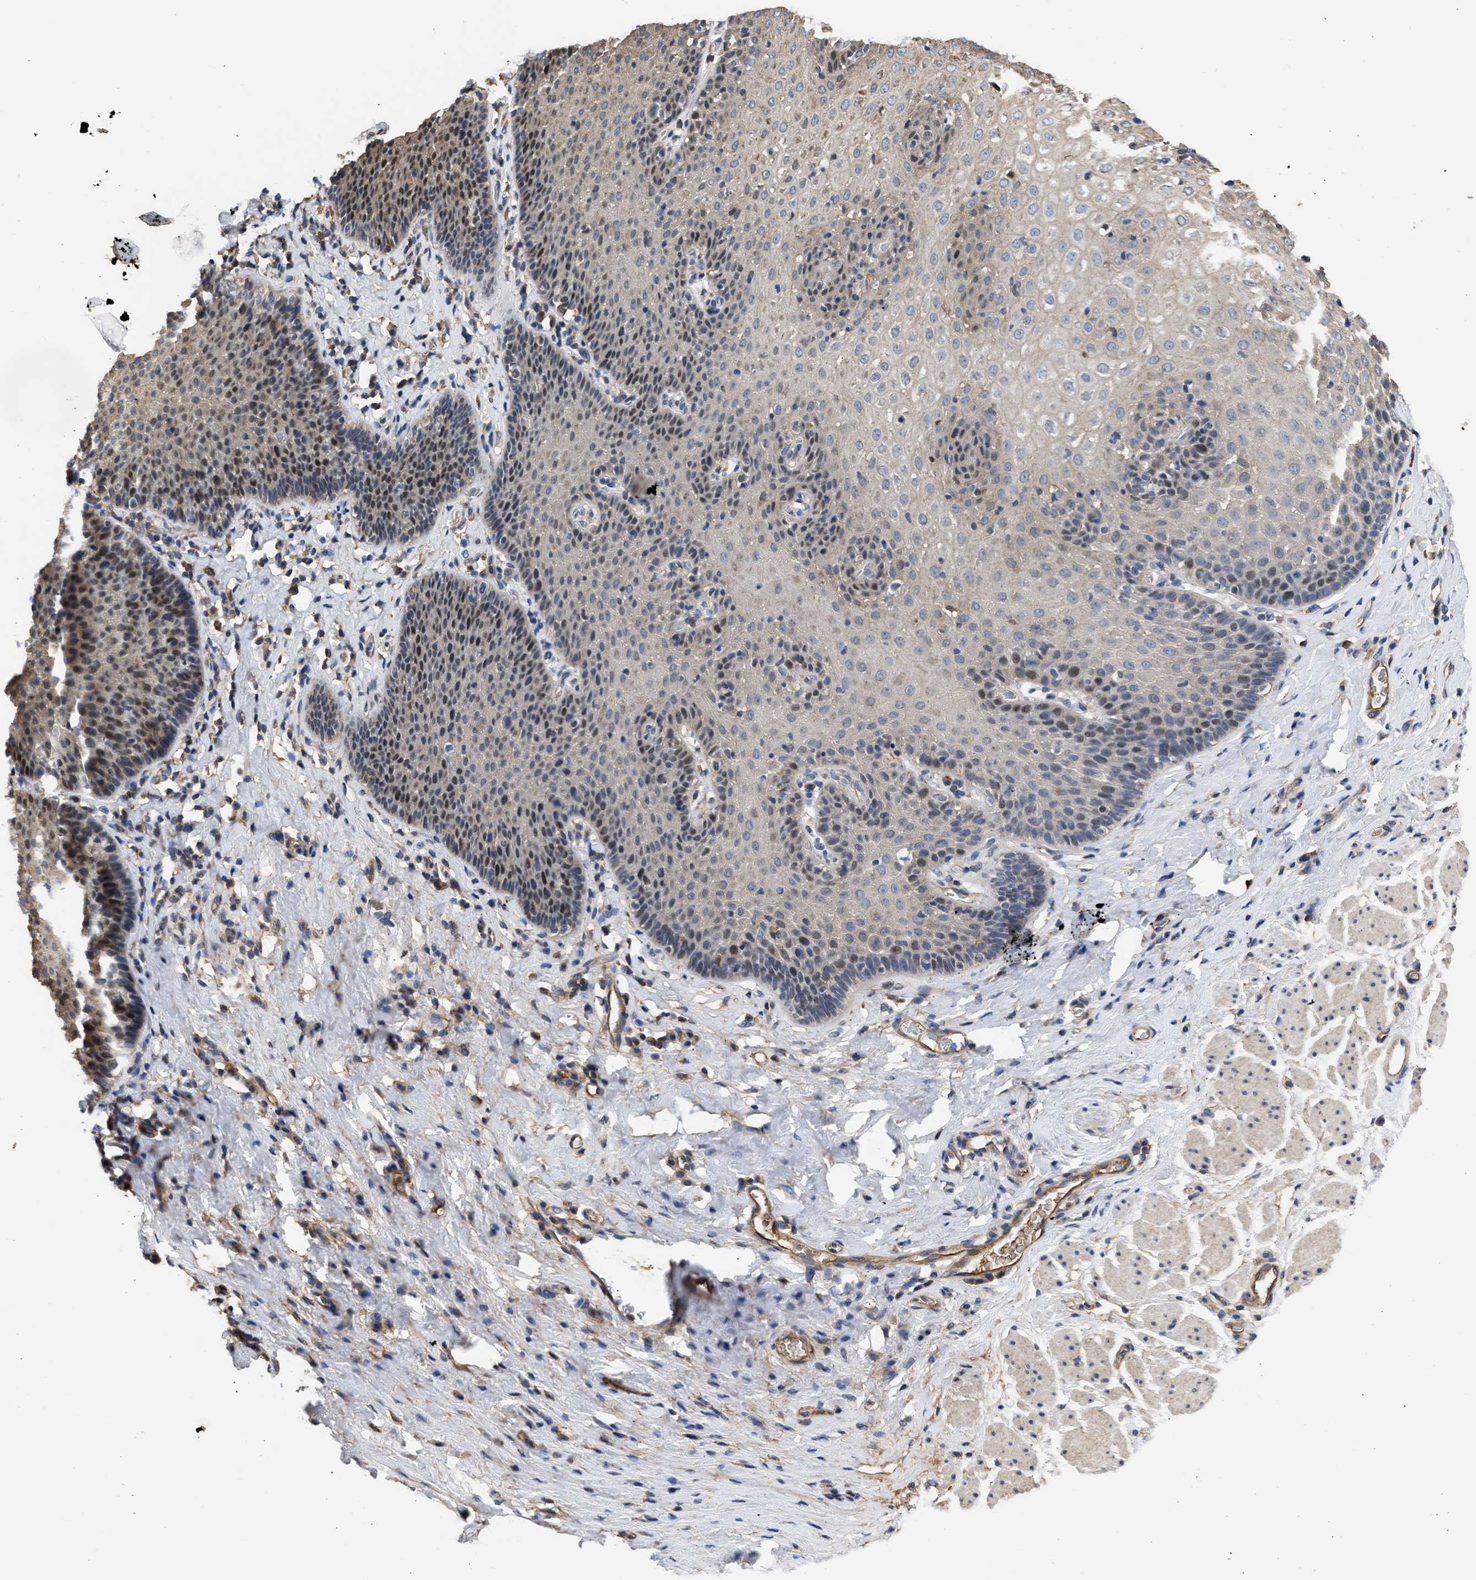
{"staining": {"intensity": "moderate", "quantity": "25%-75%", "location": "cytoplasmic/membranous,nuclear"}, "tissue": "esophagus", "cell_type": "Squamous epithelial cells", "image_type": "normal", "snomed": [{"axis": "morphology", "description": "Normal tissue, NOS"}, {"axis": "topography", "description": "Esophagus"}], "caption": "Unremarkable esophagus was stained to show a protein in brown. There is medium levels of moderate cytoplasmic/membranous,nuclear expression in approximately 25%-75% of squamous epithelial cells. The staining was performed using DAB (3,3'-diaminobenzidine), with brown indicating positive protein expression. Nuclei are stained blue with hematoxylin.", "gene": "MAS1L", "patient": {"sex": "female", "age": 61}}